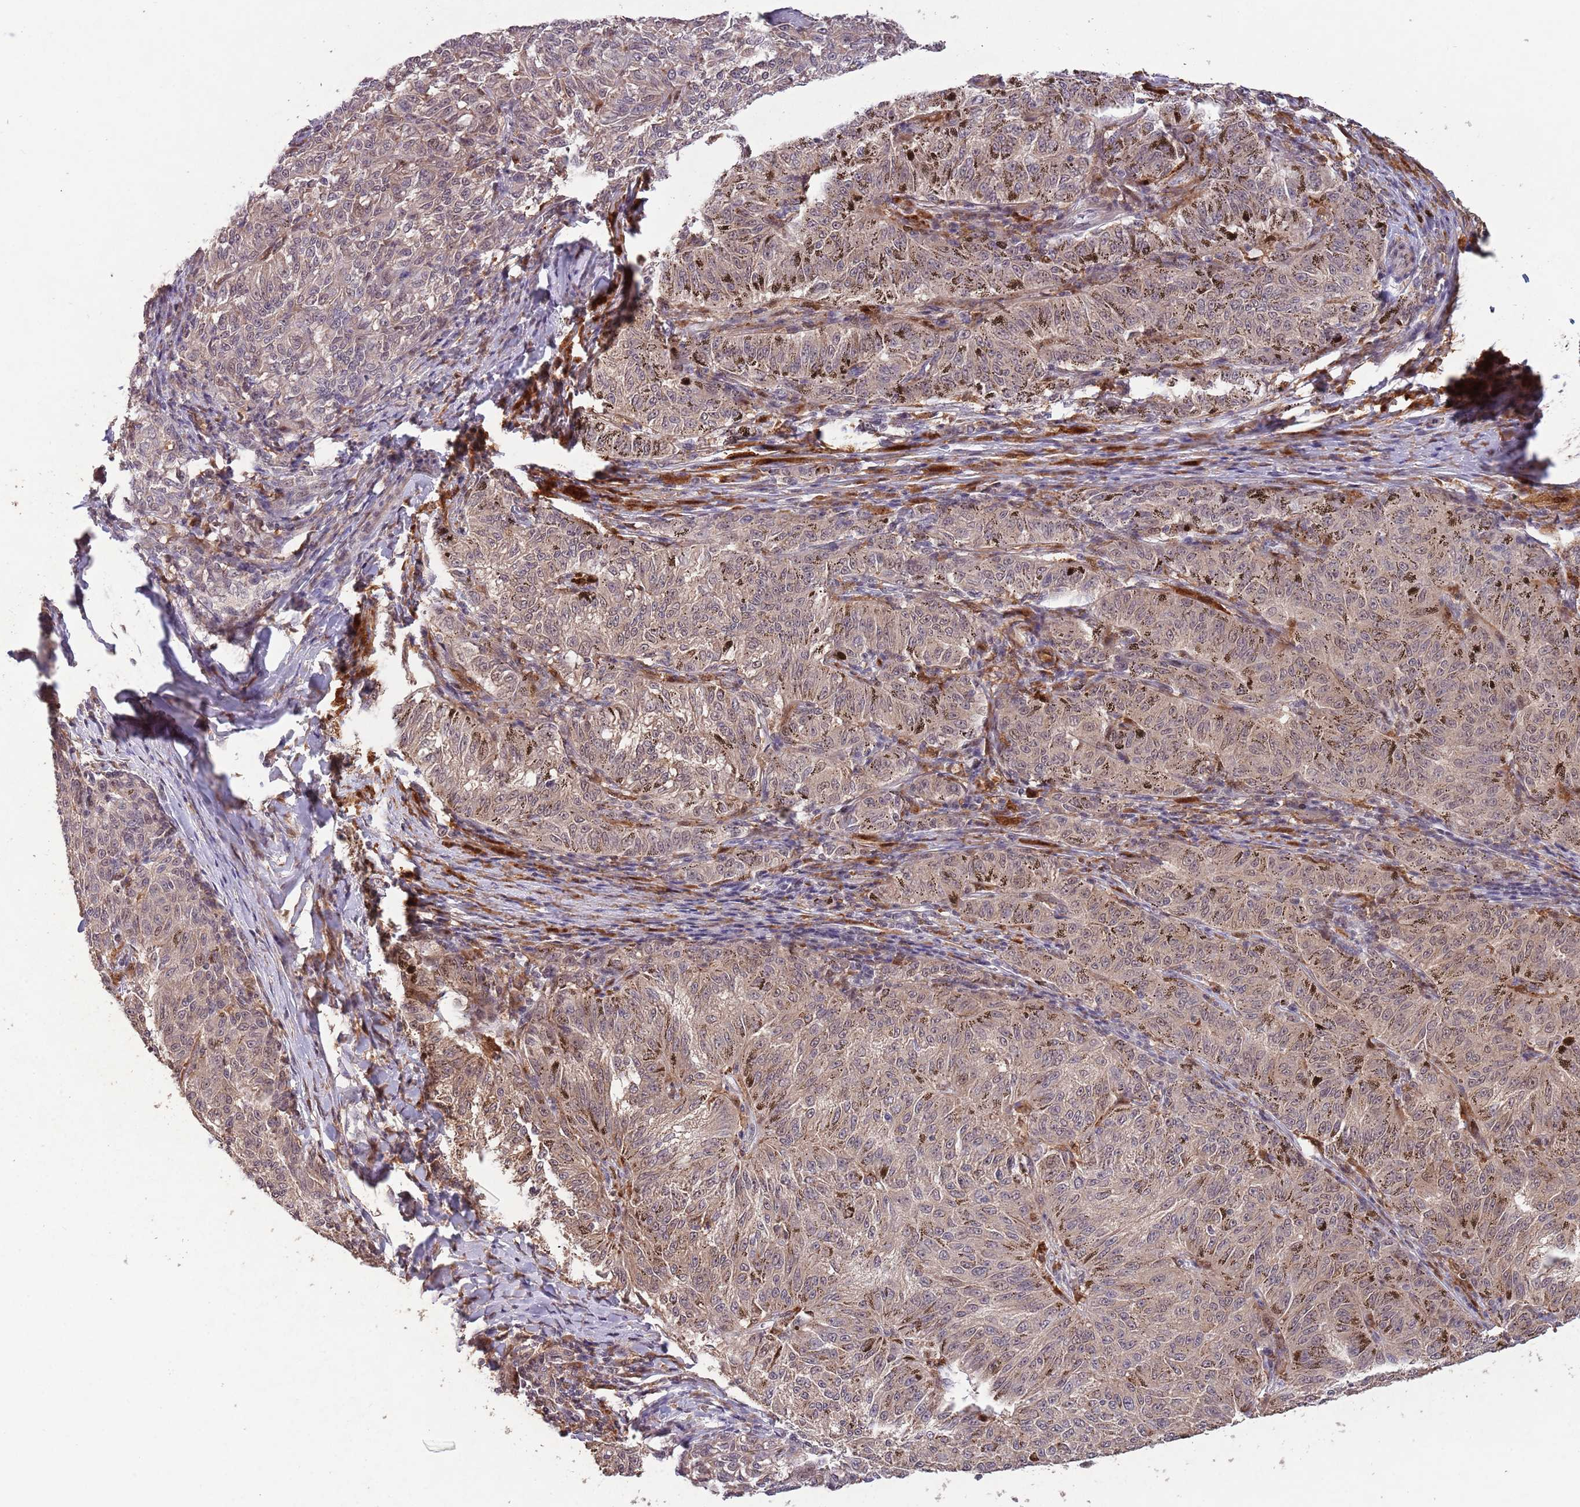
{"staining": {"intensity": "weak", "quantity": "25%-75%", "location": "cytoplasmic/membranous"}, "tissue": "melanoma", "cell_type": "Tumor cells", "image_type": "cancer", "snomed": [{"axis": "morphology", "description": "Malignant melanoma, NOS"}, {"axis": "topography", "description": "Skin"}], "caption": "Immunohistochemistry (IHC) of melanoma exhibits low levels of weak cytoplasmic/membranous expression in about 25%-75% of tumor cells.", "gene": "ZNF639", "patient": {"sex": "female", "age": 72}}